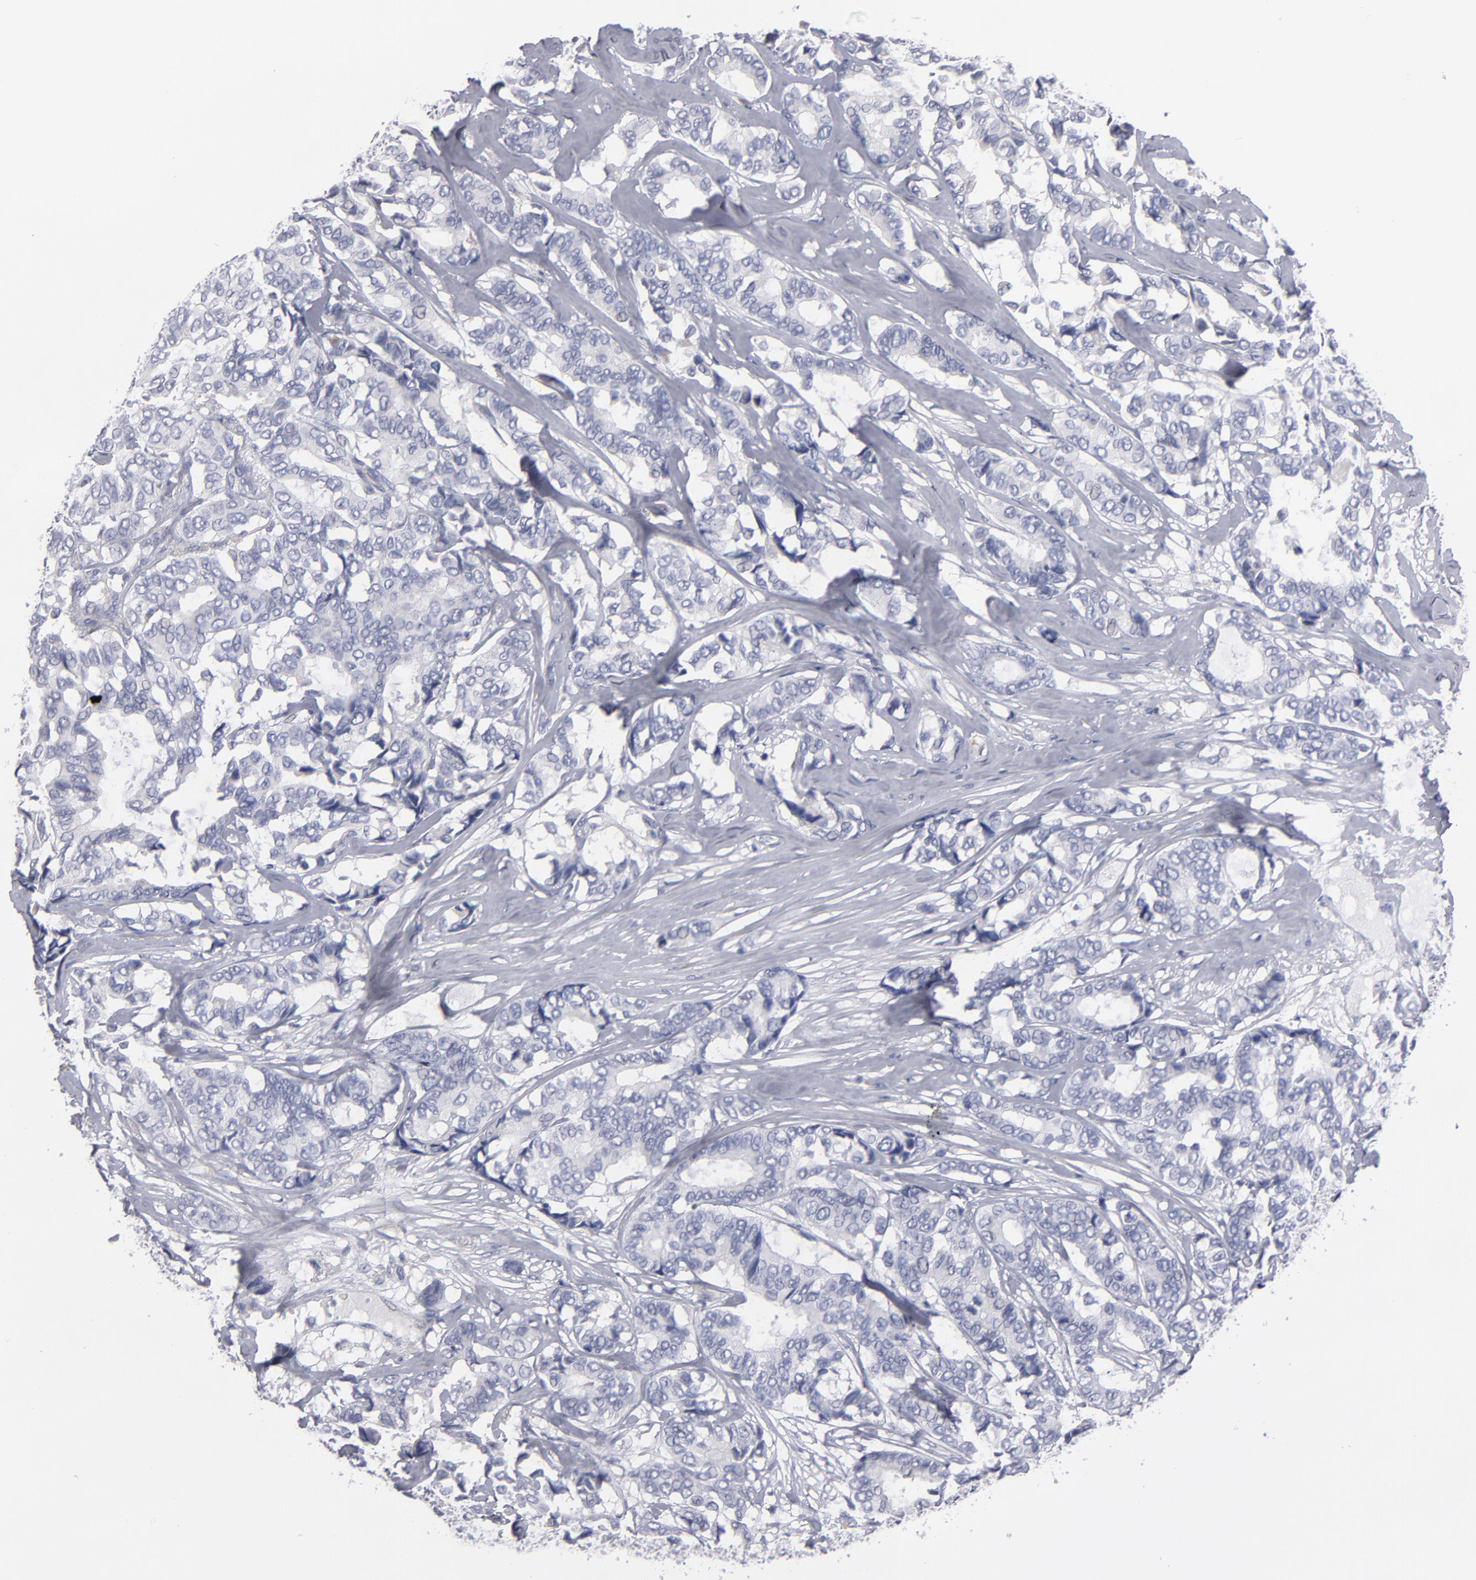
{"staining": {"intensity": "negative", "quantity": "none", "location": "none"}, "tissue": "breast cancer", "cell_type": "Tumor cells", "image_type": "cancer", "snomed": [{"axis": "morphology", "description": "Duct carcinoma"}, {"axis": "topography", "description": "Breast"}], "caption": "Micrograph shows no significant protein positivity in tumor cells of intraductal carcinoma (breast).", "gene": "CCDC80", "patient": {"sex": "female", "age": 87}}